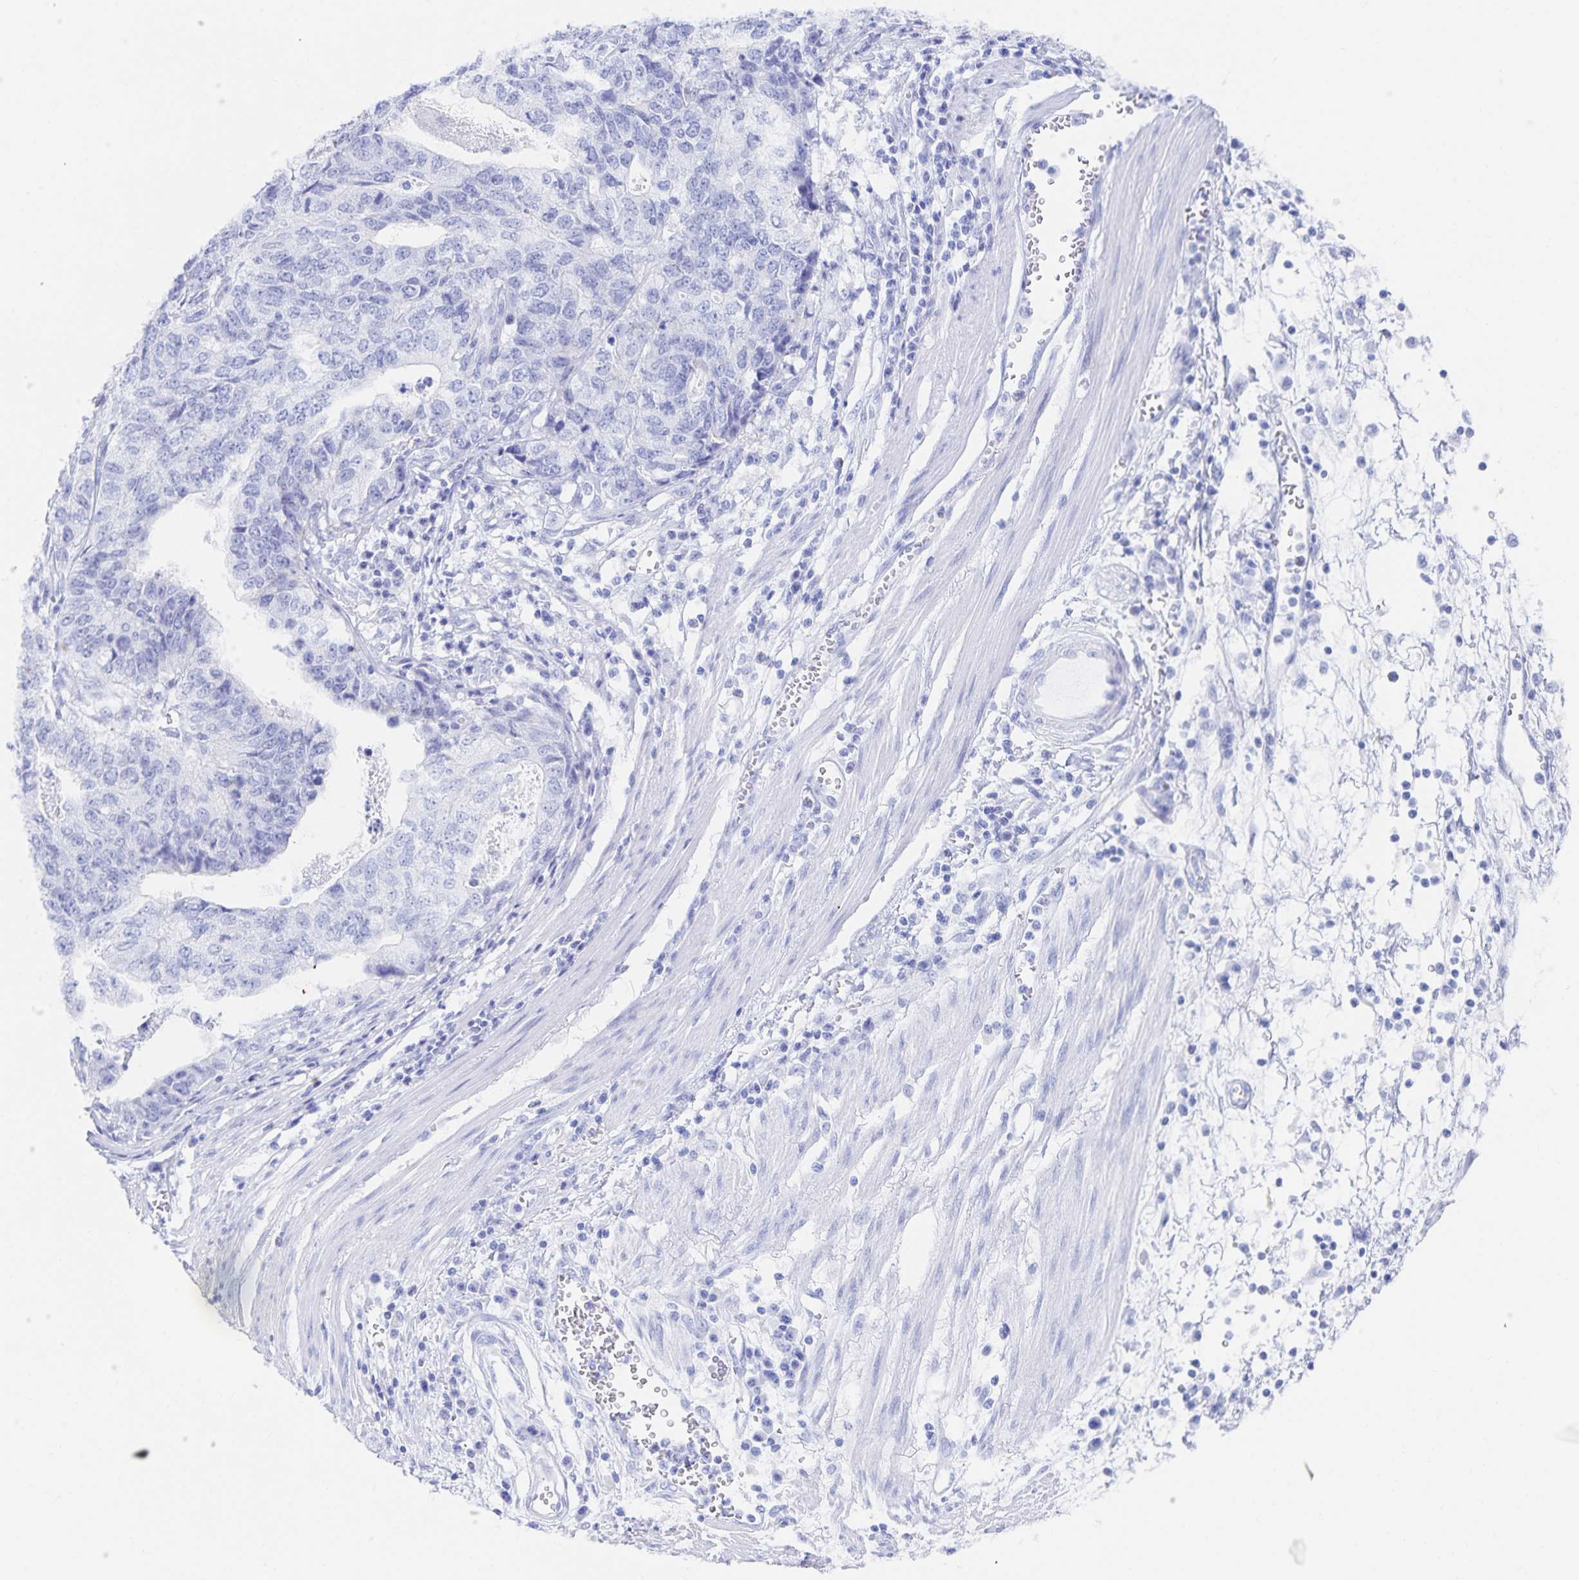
{"staining": {"intensity": "negative", "quantity": "none", "location": "none"}, "tissue": "stomach cancer", "cell_type": "Tumor cells", "image_type": "cancer", "snomed": [{"axis": "morphology", "description": "Adenocarcinoma, NOS"}, {"axis": "topography", "description": "Stomach, upper"}], "caption": "The immunohistochemistry (IHC) image has no significant staining in tumor cells of adenocarcinoma (stomach) tissue.", "gene": "SNTN", "patient": {"sex": "female", "age": 67}}